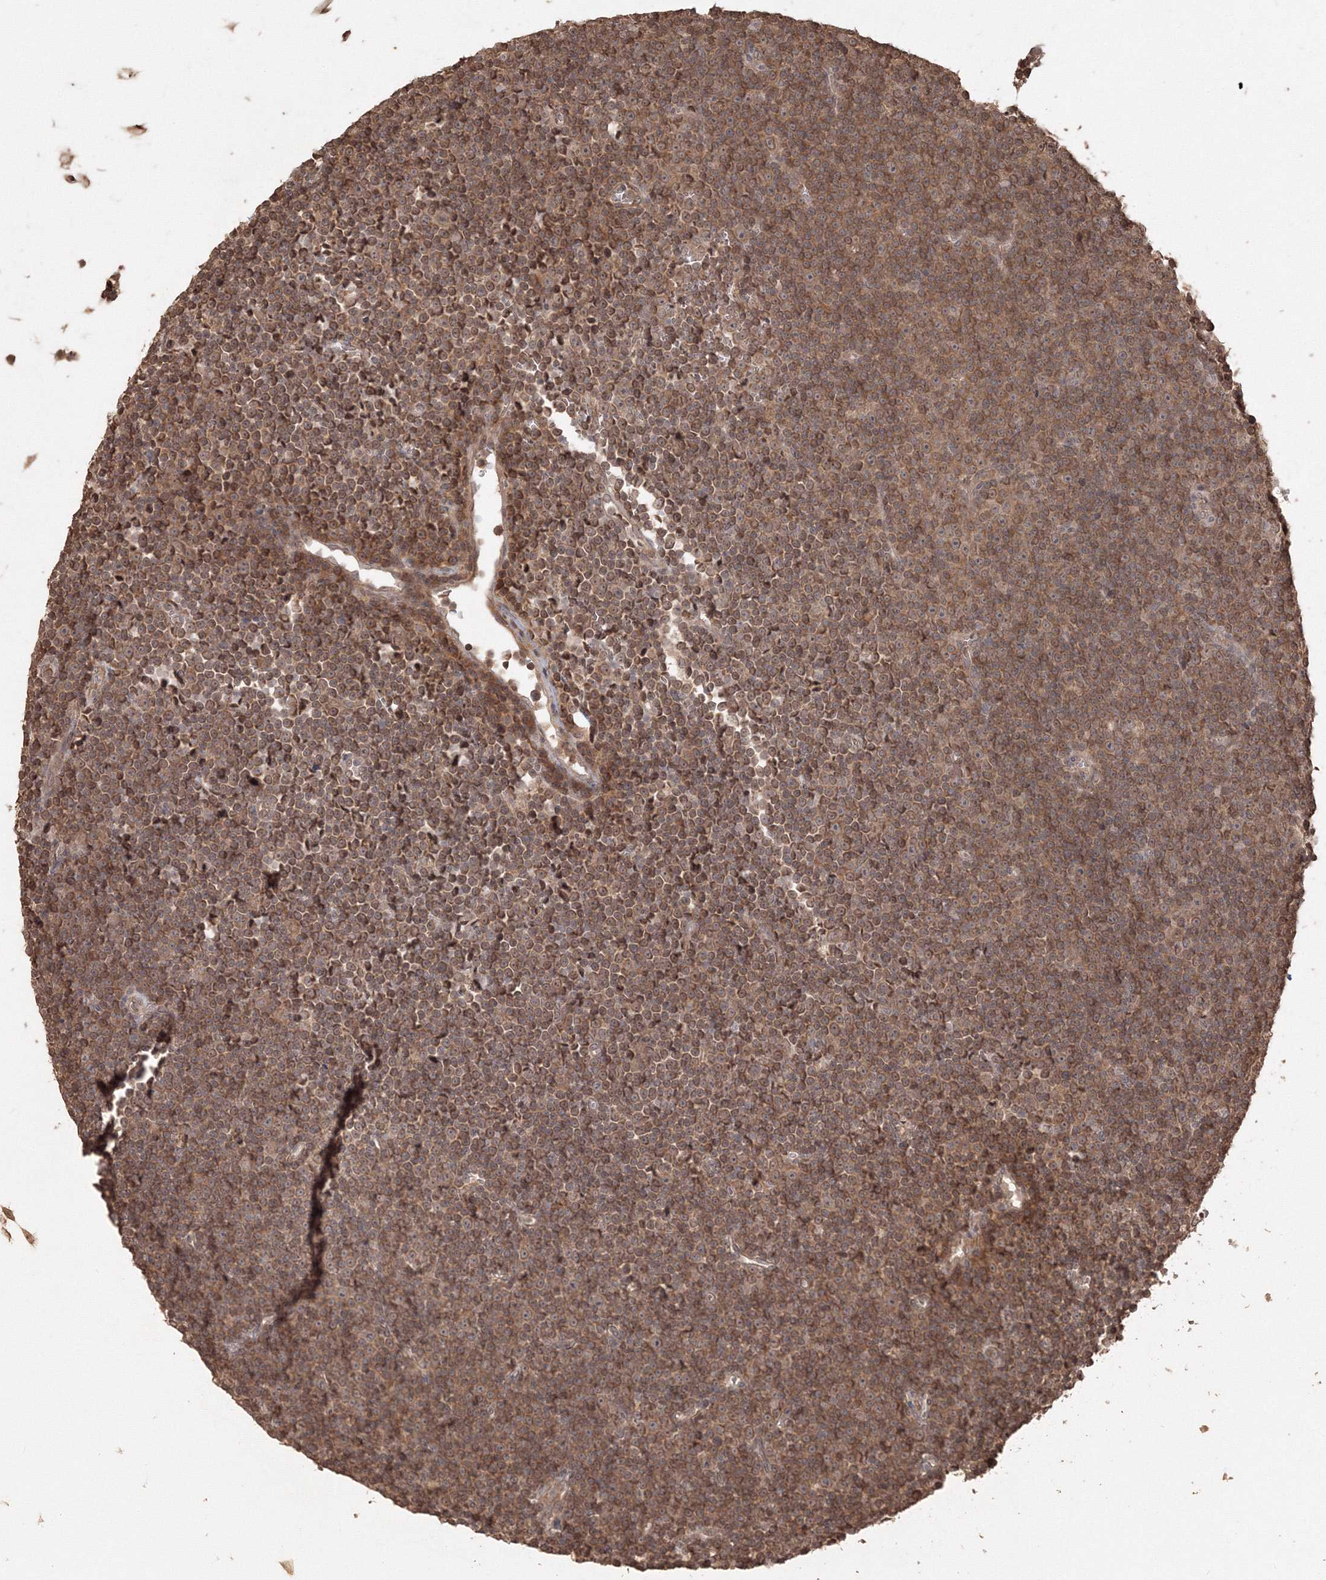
{"staining": {"intensity": "moderate", "quantity": ">75%", "location": "cytoplasmic/membranous,nuclear"}, "tissue": "lymphoma", "cell_type": "Tumor cells", "image_type": "cancer", "snomed": [{"axis": "morphology", "description": "Malignant lymphoma, non-Hodgkin's type, Low grade"}, {"axis": "topography", "description": "Lymph node"}], "caption": "Immunohistochemical staining of malignant lymphoma, non-Hodgkin's type (low-grade) shows moderate cytoplasmic/membranous and nuclear protein staining in about >75% of tumor cells. The staining was performed using DAB to visualize the protein expression in brown, while the nuclei were stained in blue with hematoxylin (Magnification: 20x).", "gene": "CCDC122", "patient": {"sex": "female", "age": 67}}